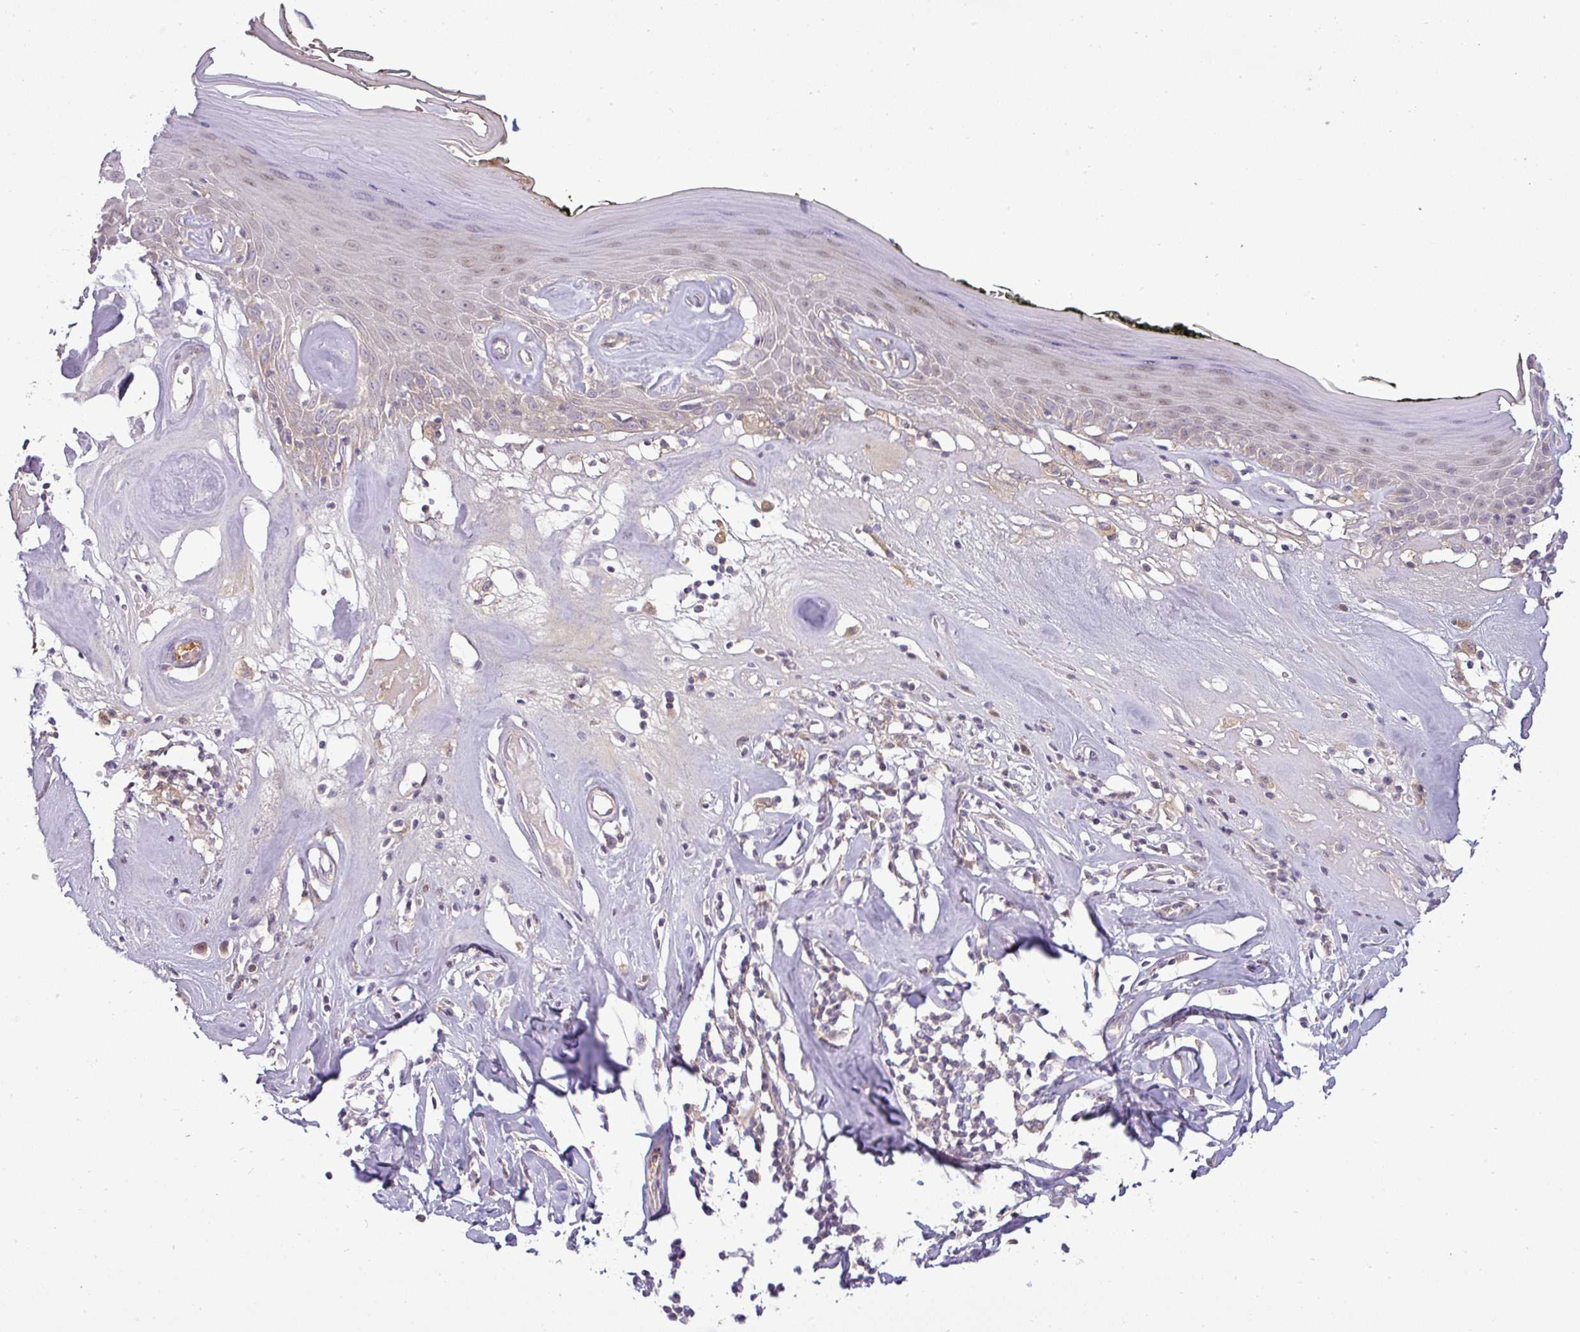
{"staining": {"intensity": "weak", "quantity": "<25%", "location": "cytoplasmic/membranous"}, "tissue": "skin", "cell_type": "Epidermal cells", "image_type": "normal", "snomed": [{"axis": "morphology", "description": "Normal tissue, NOS"}, {"axis": "morphology", "description": "Inflammation, NOS"}, {"axis": "topography", "description": "Vulva"}], "caption": "Immunohistochemical staining of normal human skin demonstrates no significant staining in epidermal cells.", "gene": "APOM", "patient": {"sex": "female", "age": 84}}